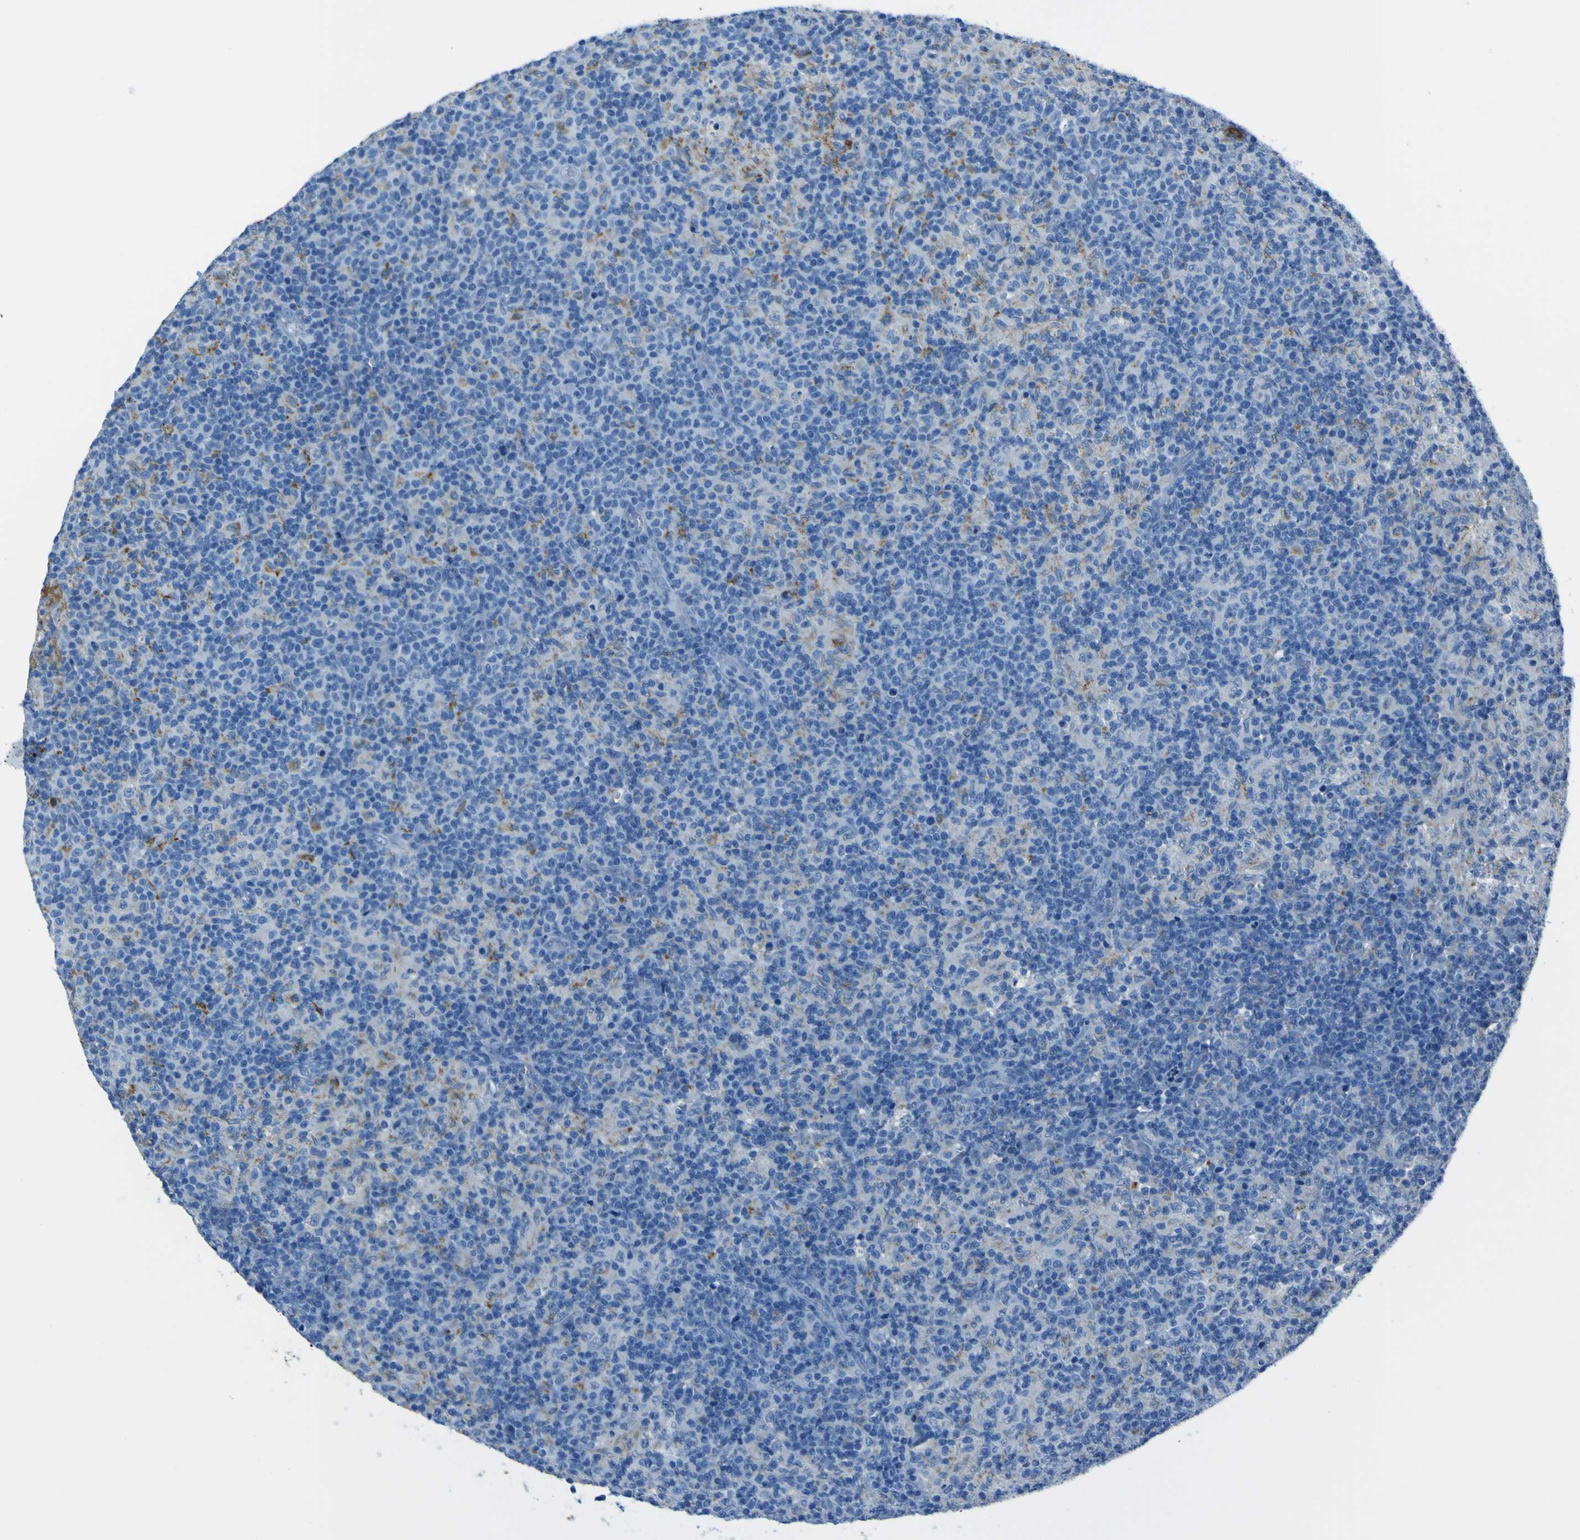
{"staining": {"intensity": "negative", "quantity": "none", "location": "none"}, "tissue": "lymph node", "cell_type": "Germinal center cells", "image_type": "normal", "snomed": [{"axis": "morphology", "description": "Normal tissue, NOS"}, {"axis": "morphology", "description": "Inflammation, NOS"}, {"axis": "topography", "description": "Lymph node"}], "caption": "Lymph node stained for a protein using immunohistochemistry exhibits no positivity germinal center cells.", "gene": "ACSL1", "patient": {"sex": "male", "age": 55}}